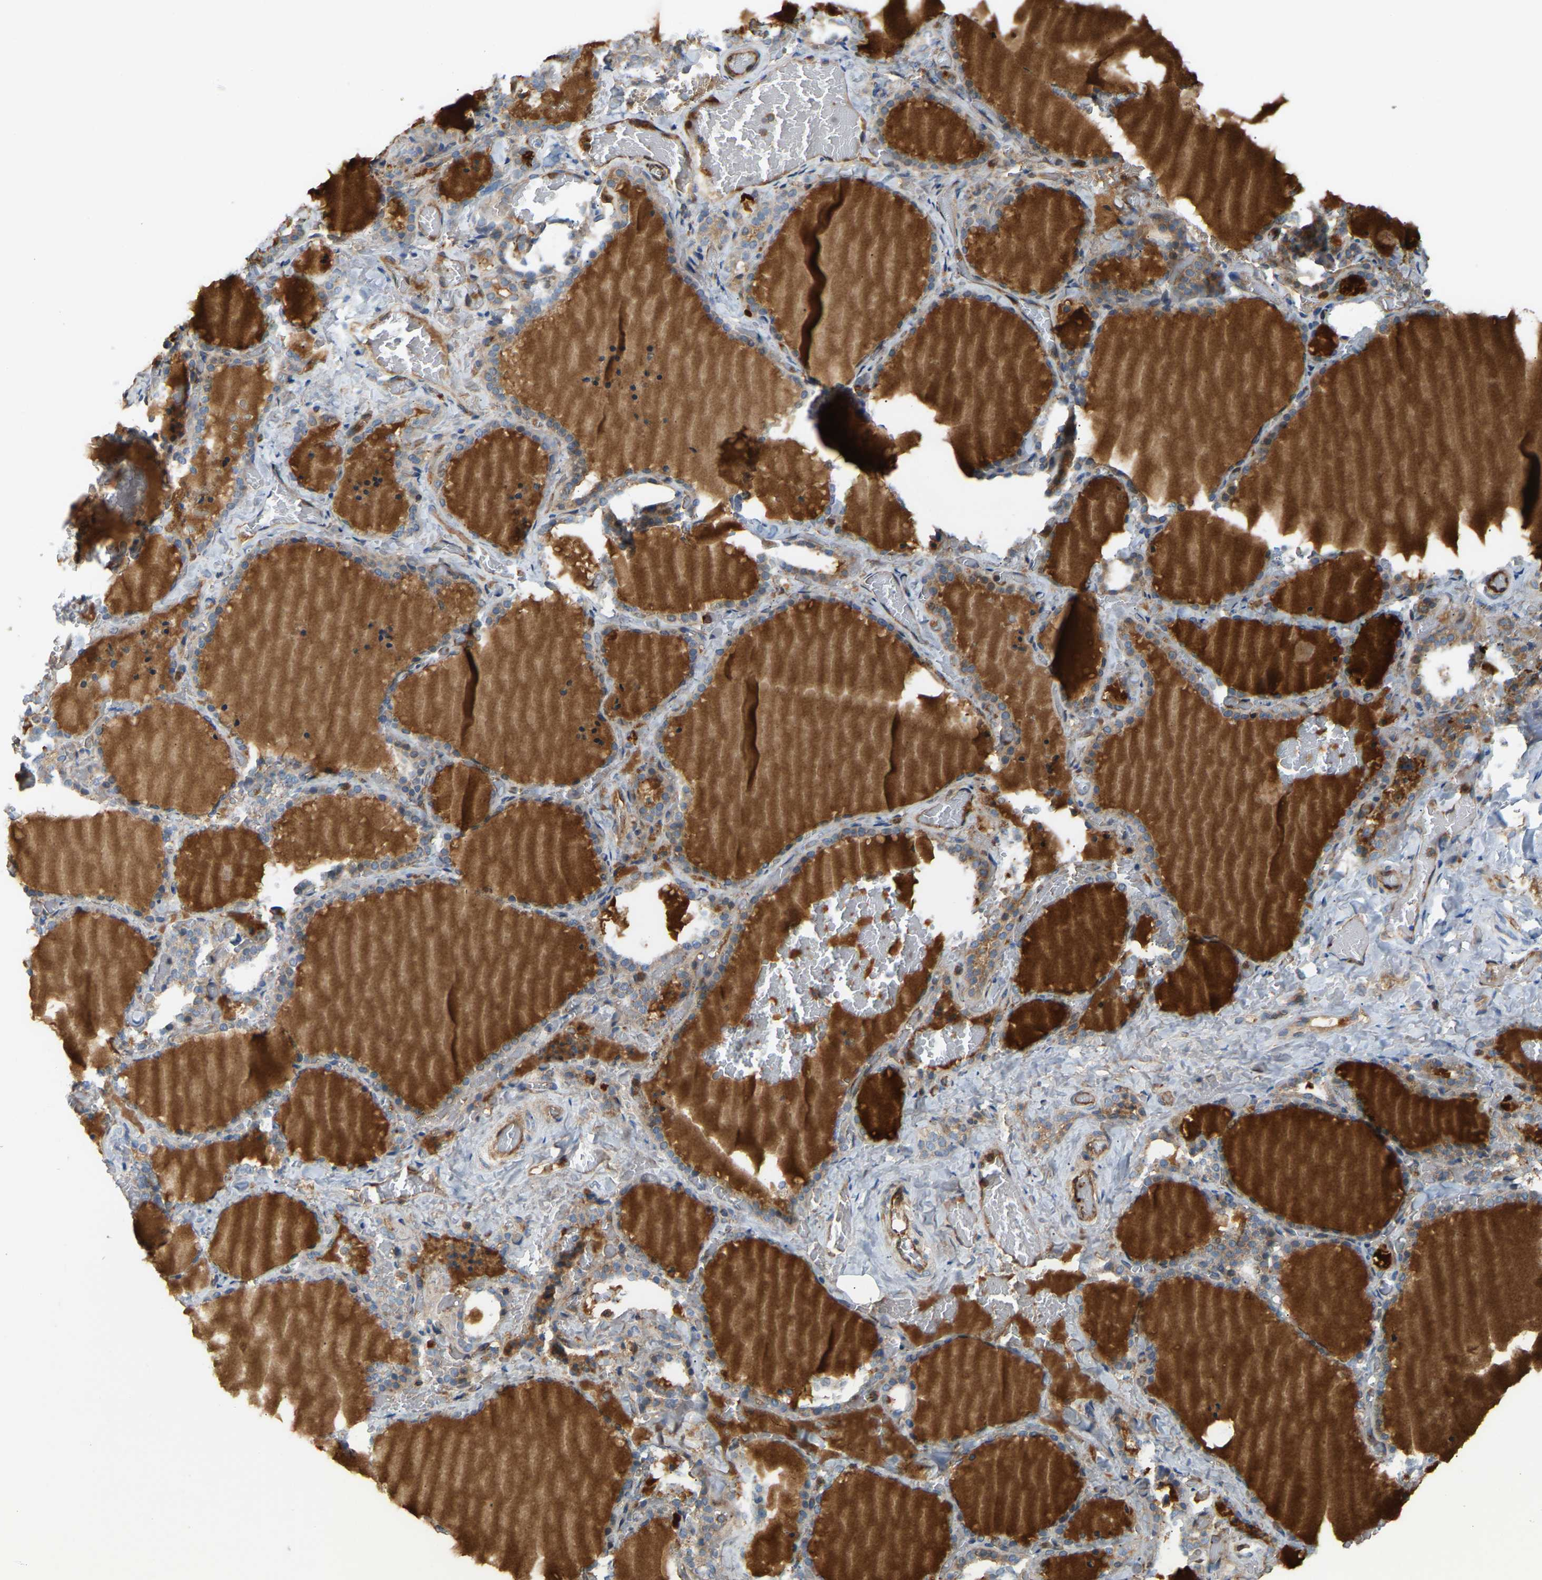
{"staining": {"intensity": "moderate", "quantity": ">75%", "location": "cytoplasmic/membranous"}, "tissue": "thyroid gland", "cell_type": "Glandular cells", "image_type": "normal", "snomed": [{"axis": "morphology", "description": "Normal tissue, NOS"}, {"axis": "topography", "description": "Thyroid gland"}], "caption": "This micrograph reveals IHC staining of normal thyroid gland, with medium moderate cytoplasmic/membranous expression in approximately >75% of glandular cells.", "gene": "PLCG2", "patient": {"sex": "female", "age": 22}}